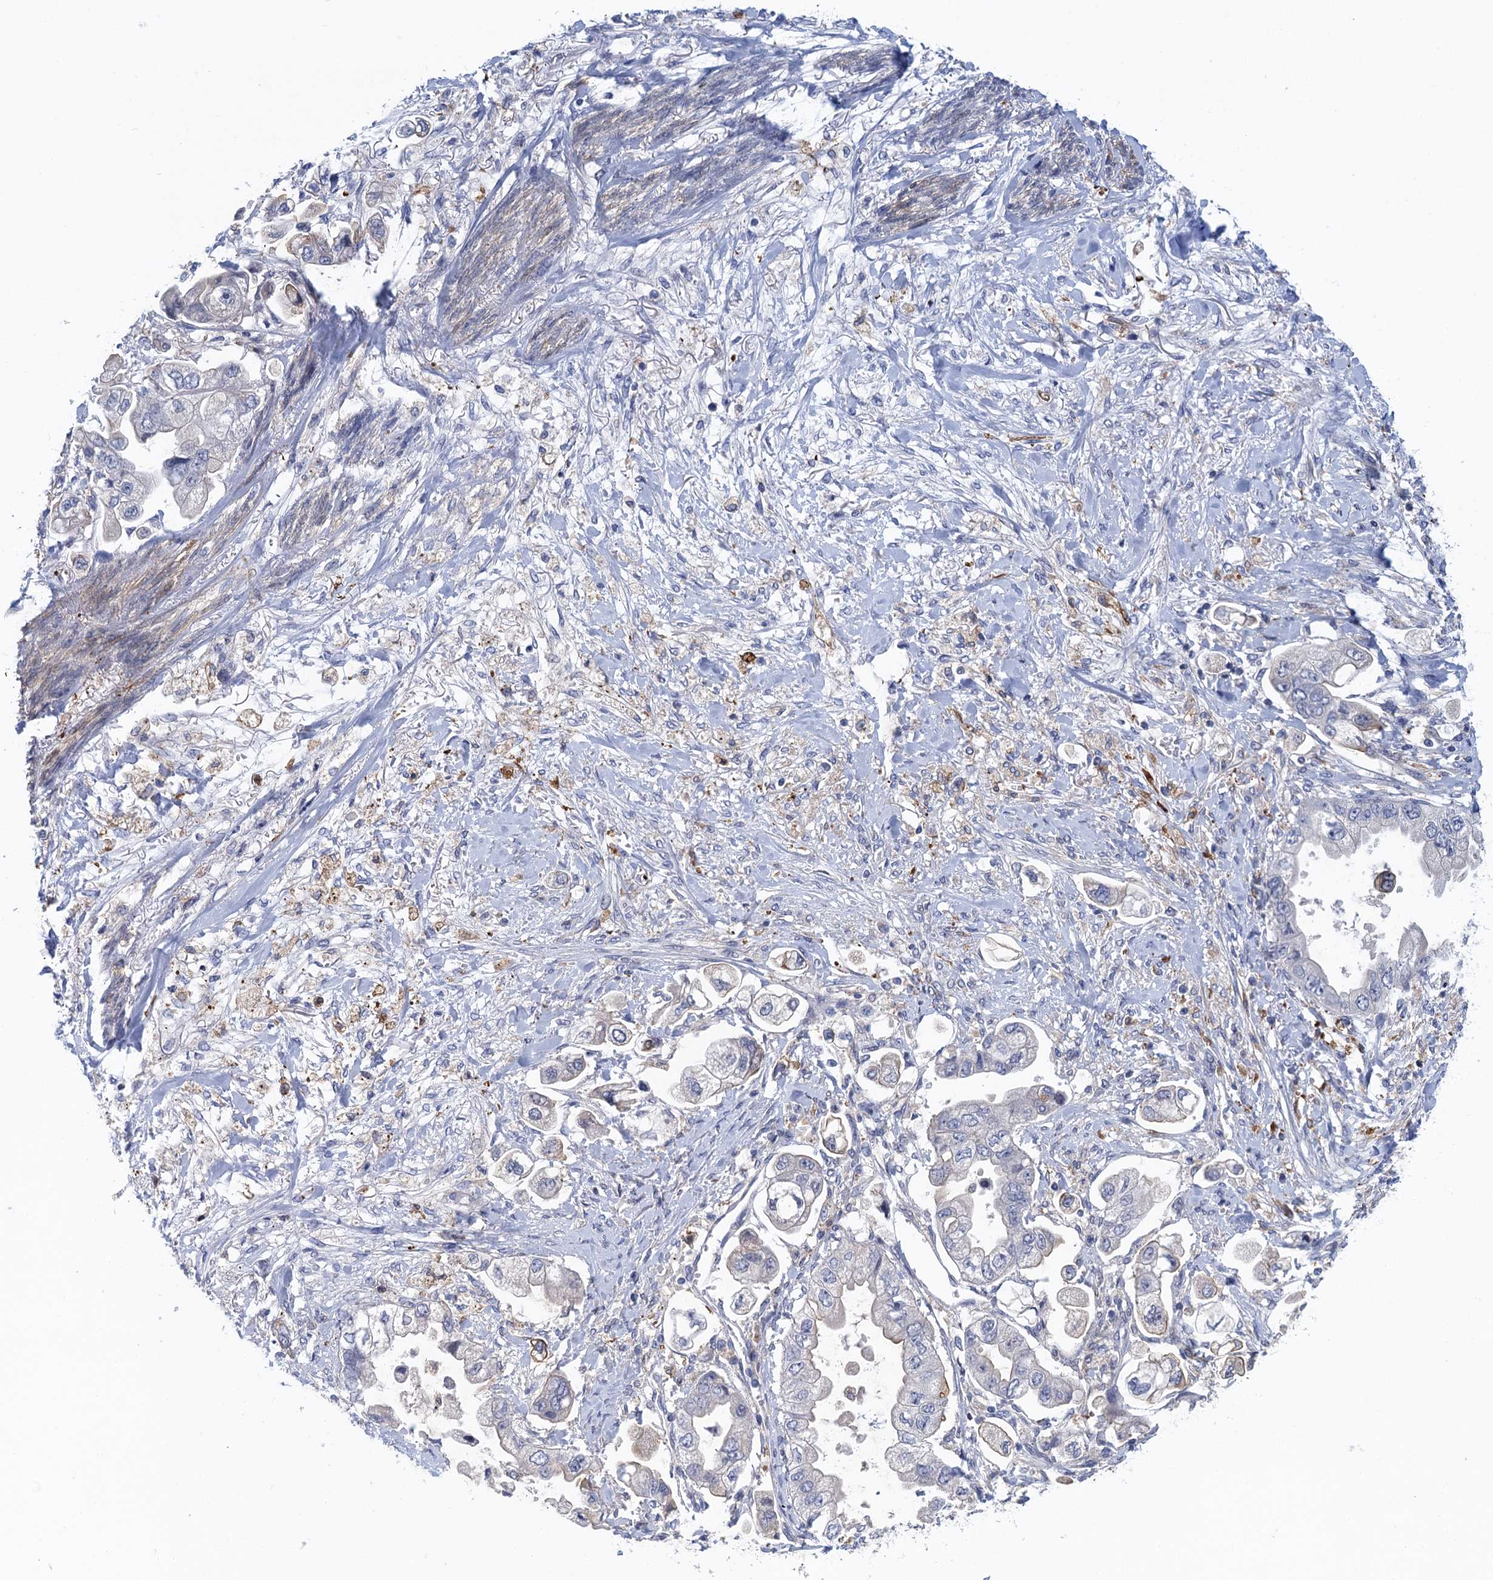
{"staining": {"intensity": "negative", "quantity": "none", "location": "none"}, "tissue": "stomach cancer", "cell_type": "Tumor cells", "image_type": "cancer", "snomed": [{"axis": "morphology", "description": "Adenocarcinoma, NOS"}, {"axis": "topography", "description": "Stomach"}], "caption": "Adenocarcinoma (stomach) was stained to show a protein in brown. There is no significant staining in tumor cells. (DAB (3,3'-diaminobenzidine) immunohistochemistry (IHC) visualized using brightfield microscopy, high magnification).", "gene": "SCEL", "patient": {"sex": "male", "age": 62}}